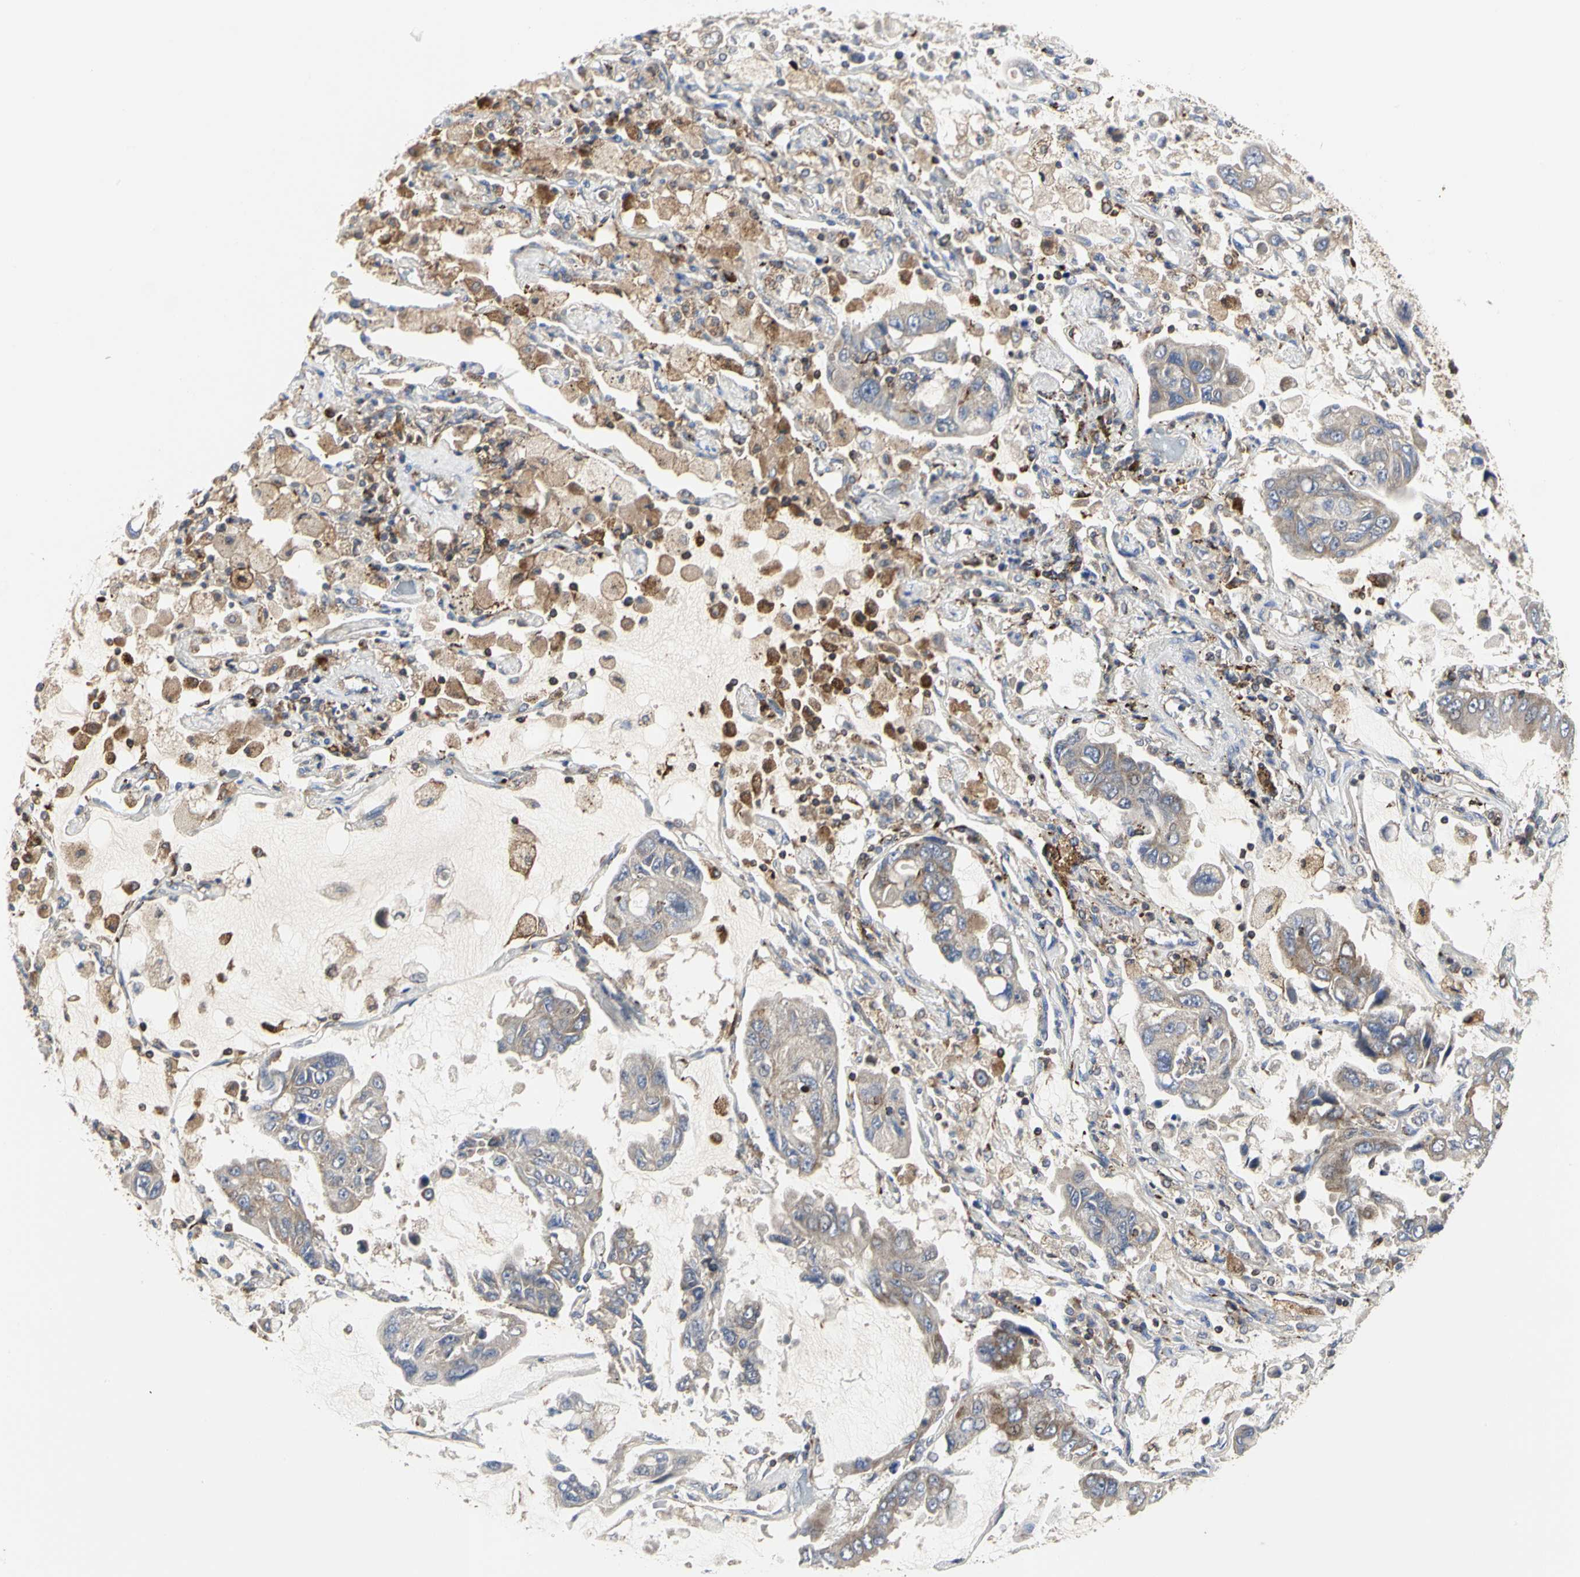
{"staining": {"intensity": "moderate", "quantity": "<25%", "location": "cytoplasmic/membranous"}, "tissue": "lung cancer", "cell_type": "Tumor cells", "image_type": "cancer", "snomed": [{"axis": "morphology", "description": "Adenocarcinoma, NOS"}, {"axis": "topography", "description": "Lung"}], "caption": "This histopathology image exhibits lung adenocarcinoma stained with IHC to label a protein in brown. The cytoplasmic/membranous of tumor cells show moderate positivity for the protein. Nuclei are counter-stained blue.", "gene": "NAPG", "patient": {"sex": "male", "age": 64}}